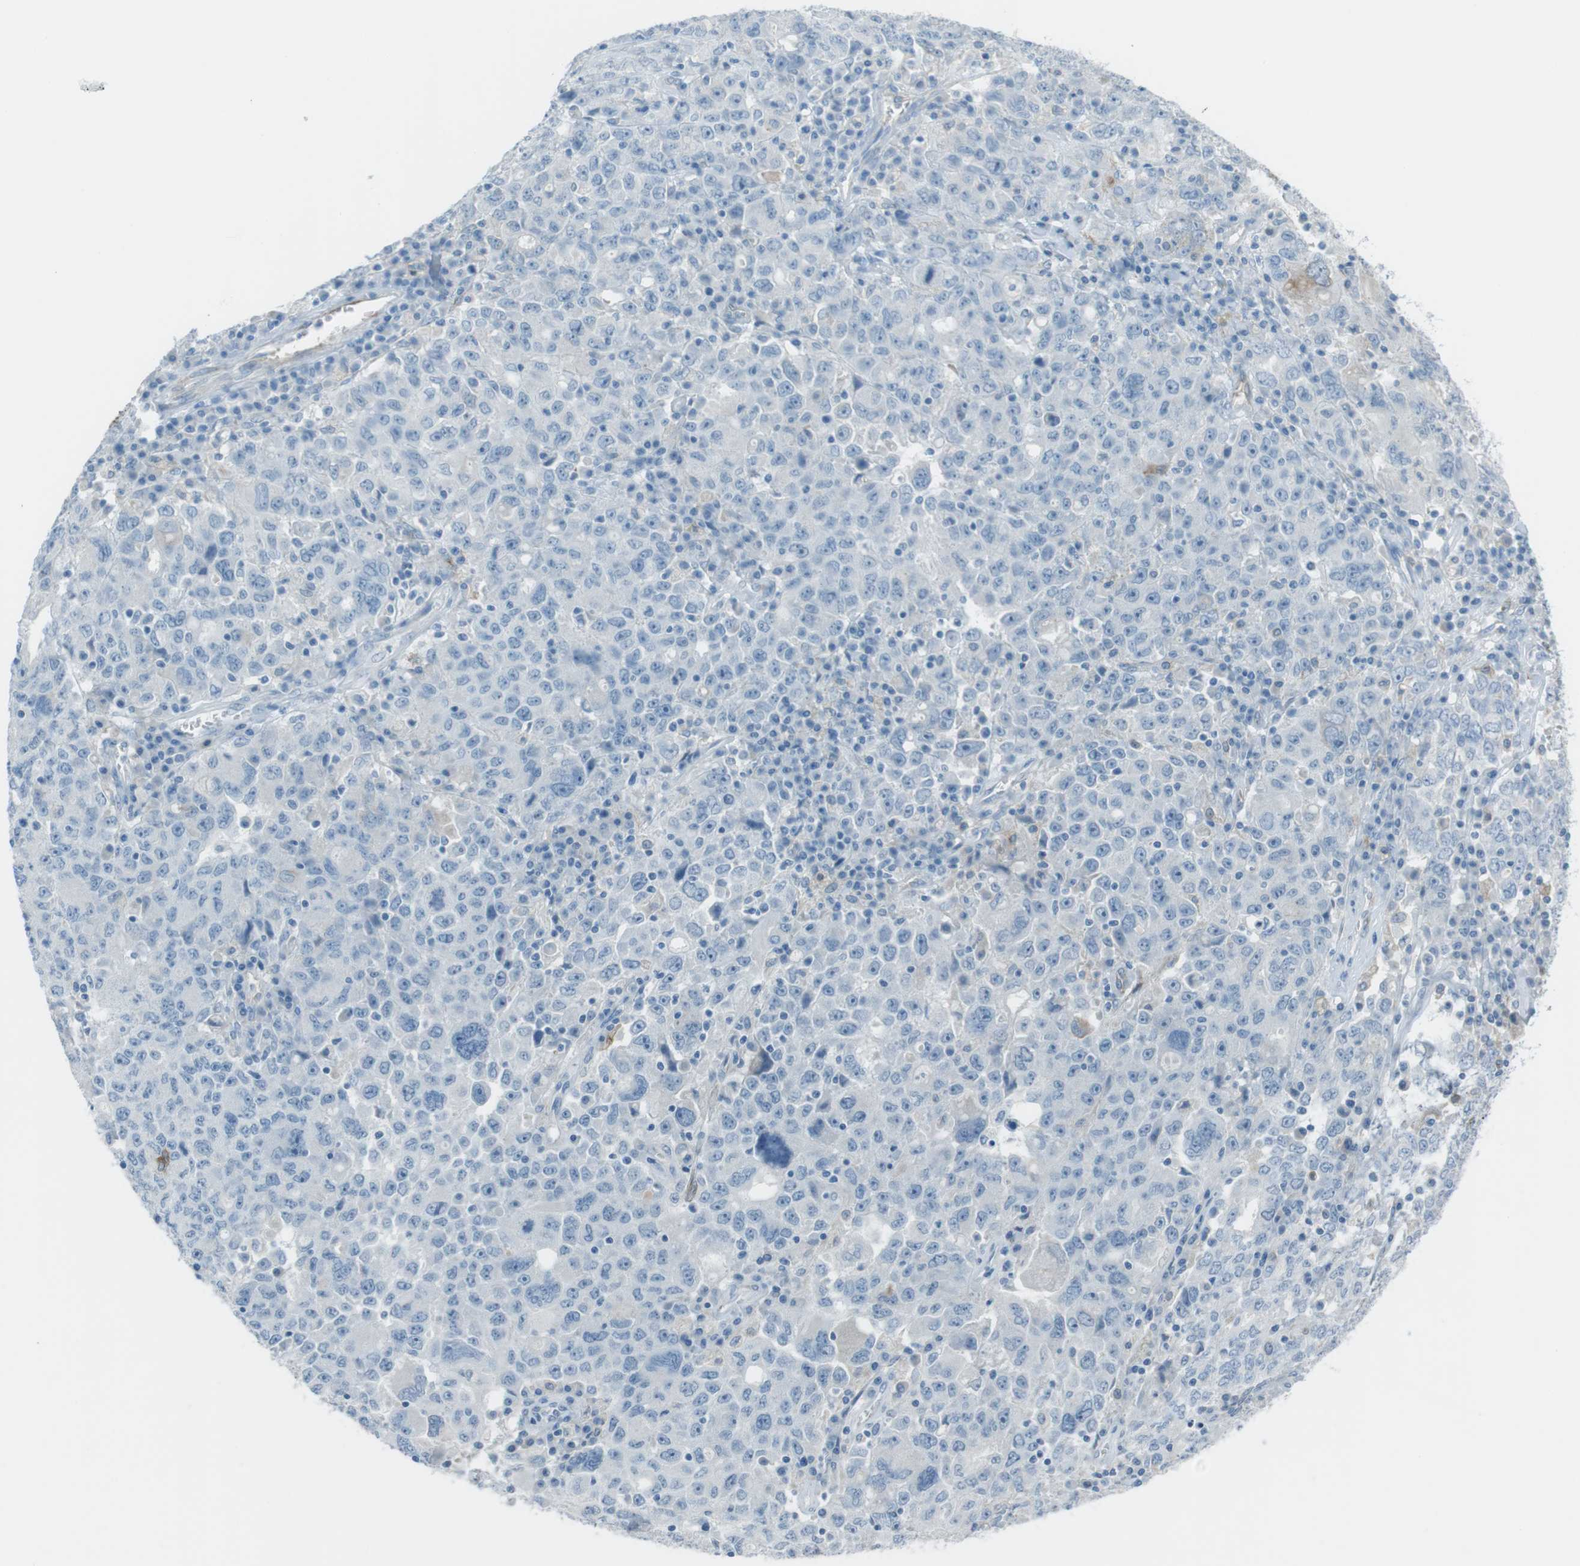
{"staining": {"intensity": "negative", "quantity": "none", "location": "none"}, "tissue": "ovarian cancer", "cell_type": "Tumor cells", "image_type": "cancer", "snomed": [{"axis": "morphology", "description": "Carcinoma, endometroid"}, {"axis": "topography", "description": "Ovary"}], "caption": "IHC photomicrograph of neoplastic tissue: ovarian cancer stained with DAB exhibits no significant protein staining in tumor cells.", "gene": "TUBB2A", "patient": {"sex": "female", "age": 62}}